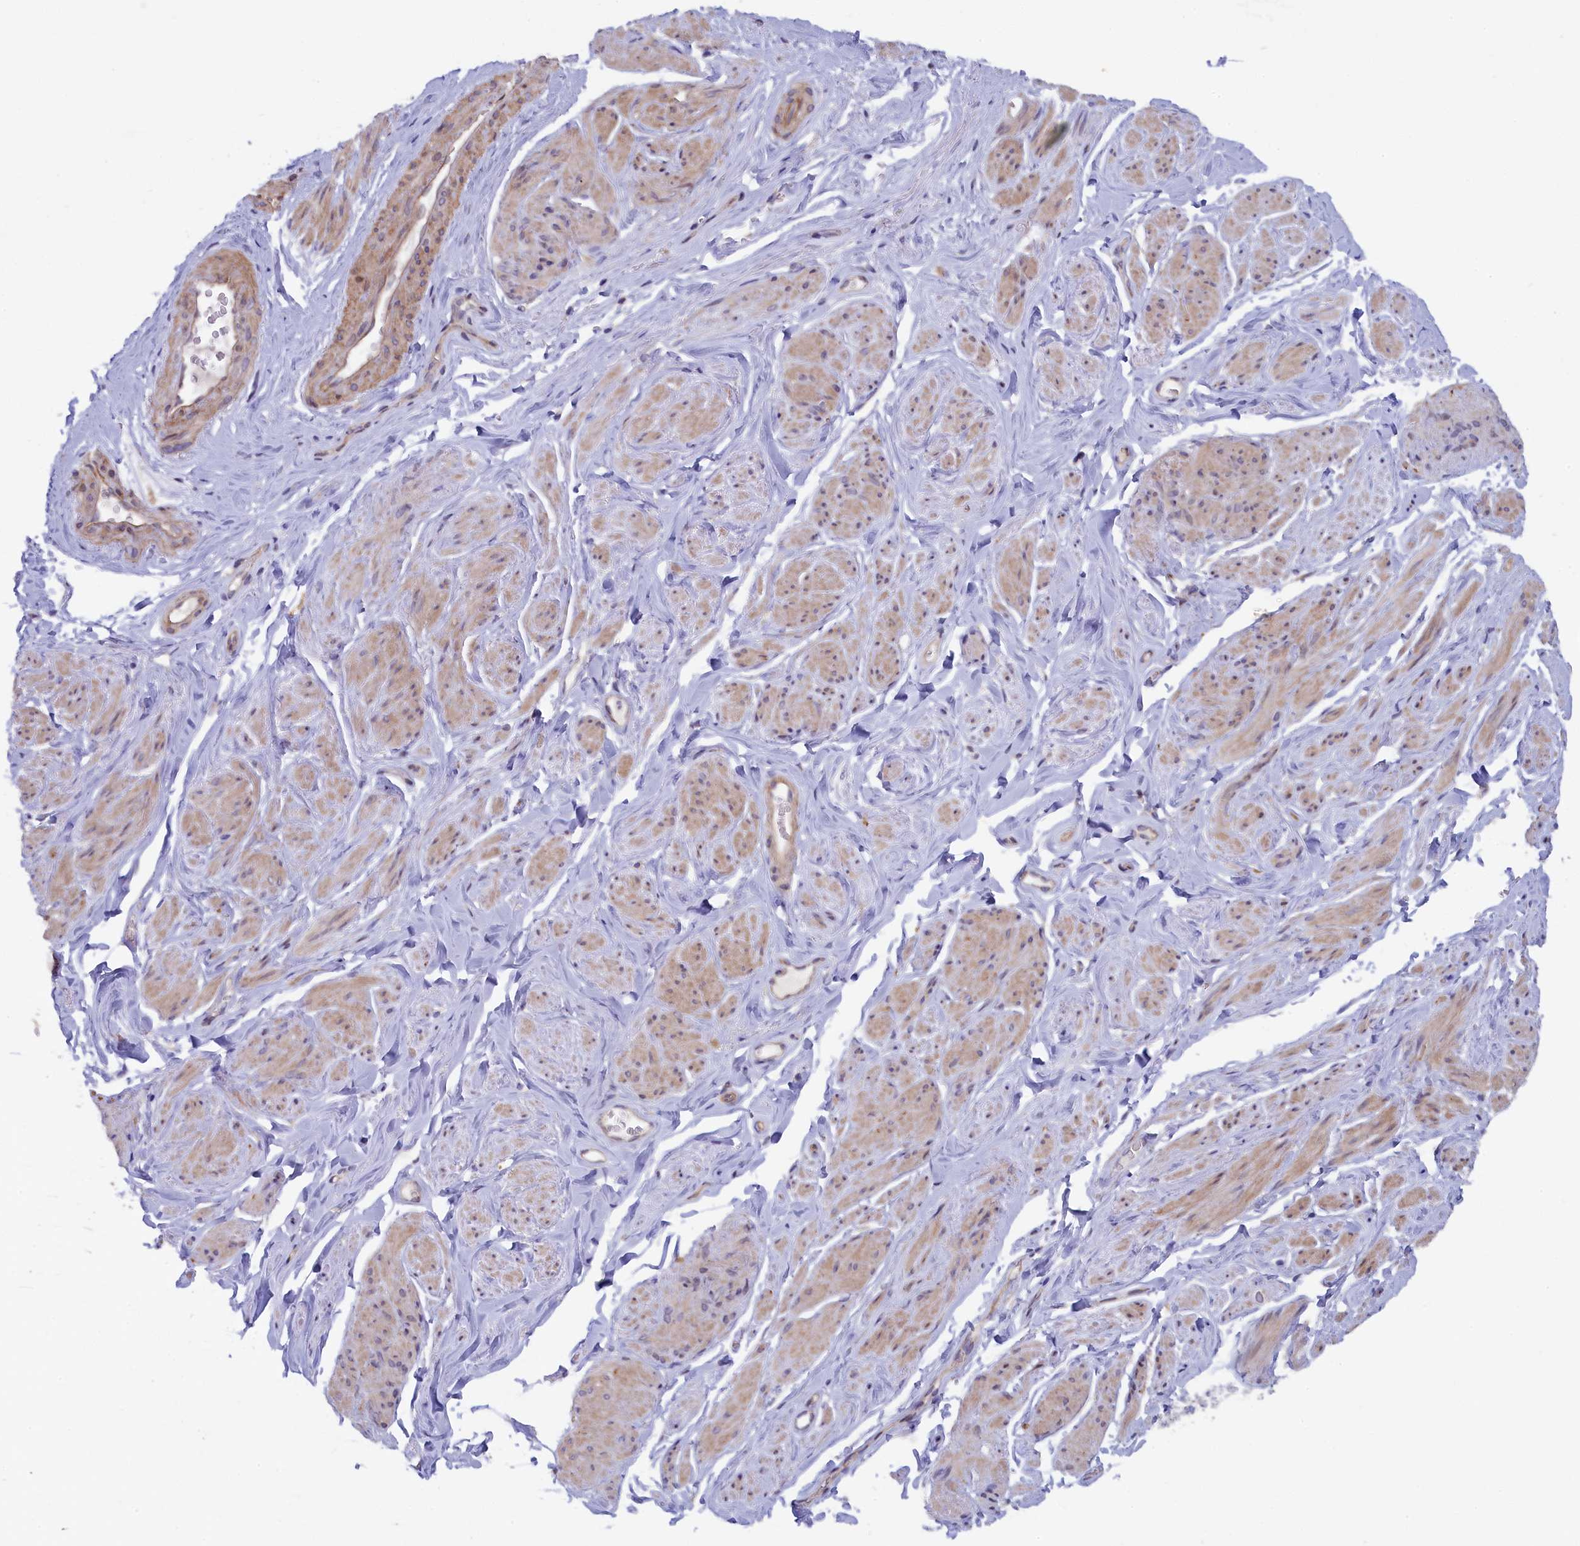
{"staining": {"intensity": "weak", "quantity": "25%-75%", "location": "cytoplasmic/membranous"}, "tissue": "smooth muscle", "cell_type": "Smooth muscle cells", "image_type": "normal", "snomed": [{"axis": "morphology", "description": "Normal tissue, NOS"}, {"axis": "topography", "description": "Smooth muscle"}, {"axis": "topography", "description": "Peripheral nerve tissue"}], "caption": "Immunohistochemical staining of benign smooth muscle displays weak cytoplasmic/membranous protein staining in approximately 25%-75% of smooth muscle cells.", "gene": "JPT2", "patient": {"sex": "male", "age": 69}}